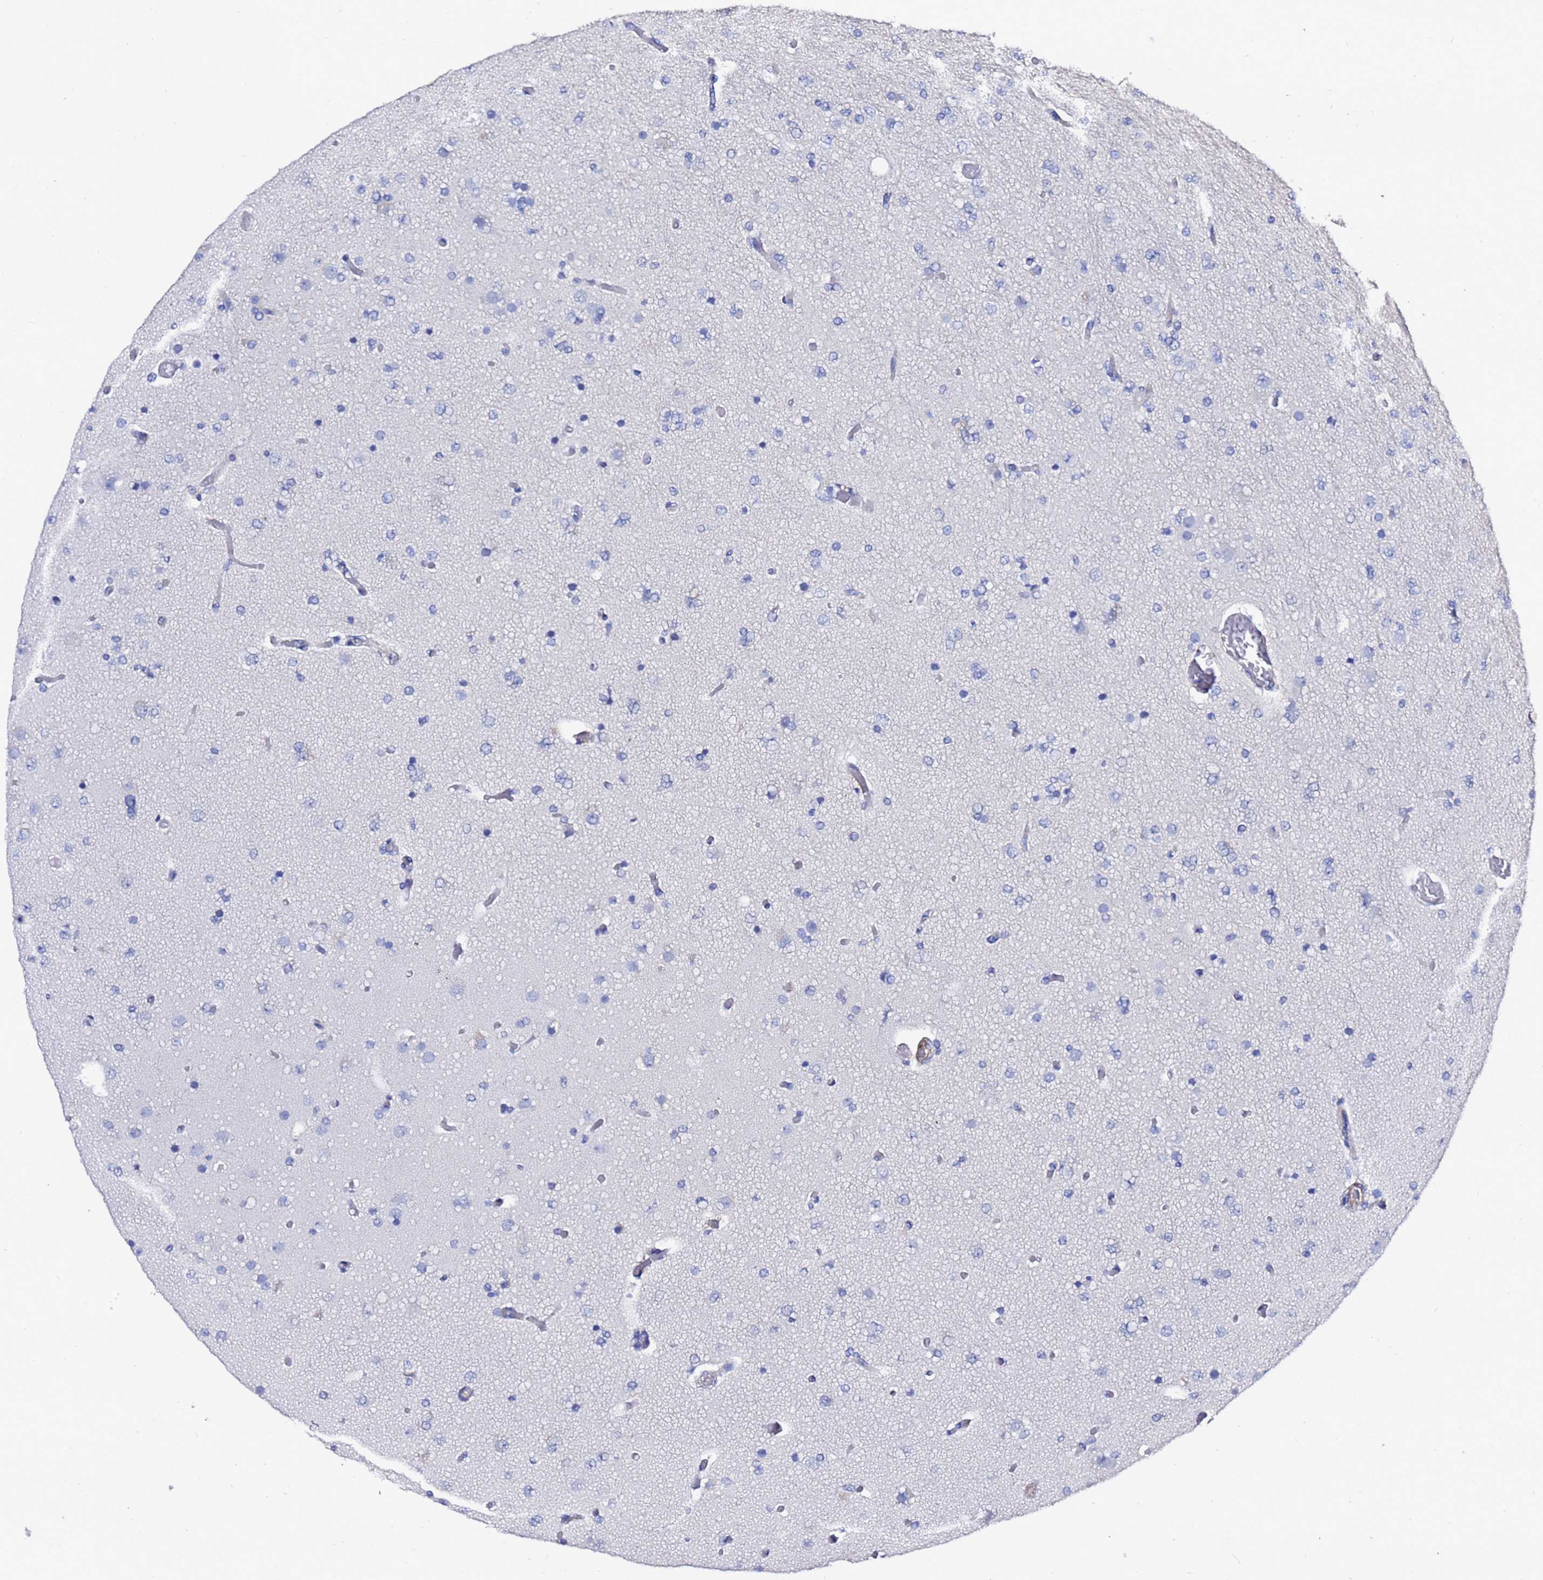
{"staining": {"intensity": "negative", "quantity": "none", "location": "none"}, "tissue": "glioma", "cell_type": "Tumor cells", "image_type": "cancer", "snomed": [{"axis": "morphology", "description": "Glioma, malignant, High grade"}, {"axis": "topography", "description": "Cerebral cortex"}], "caption": "Glioma stained for a protein using immunohistochemistry demonstrates no positivity tumor cells.", "gene": "DEFB104A", "patient": {"sex": "female", "age": 36}}